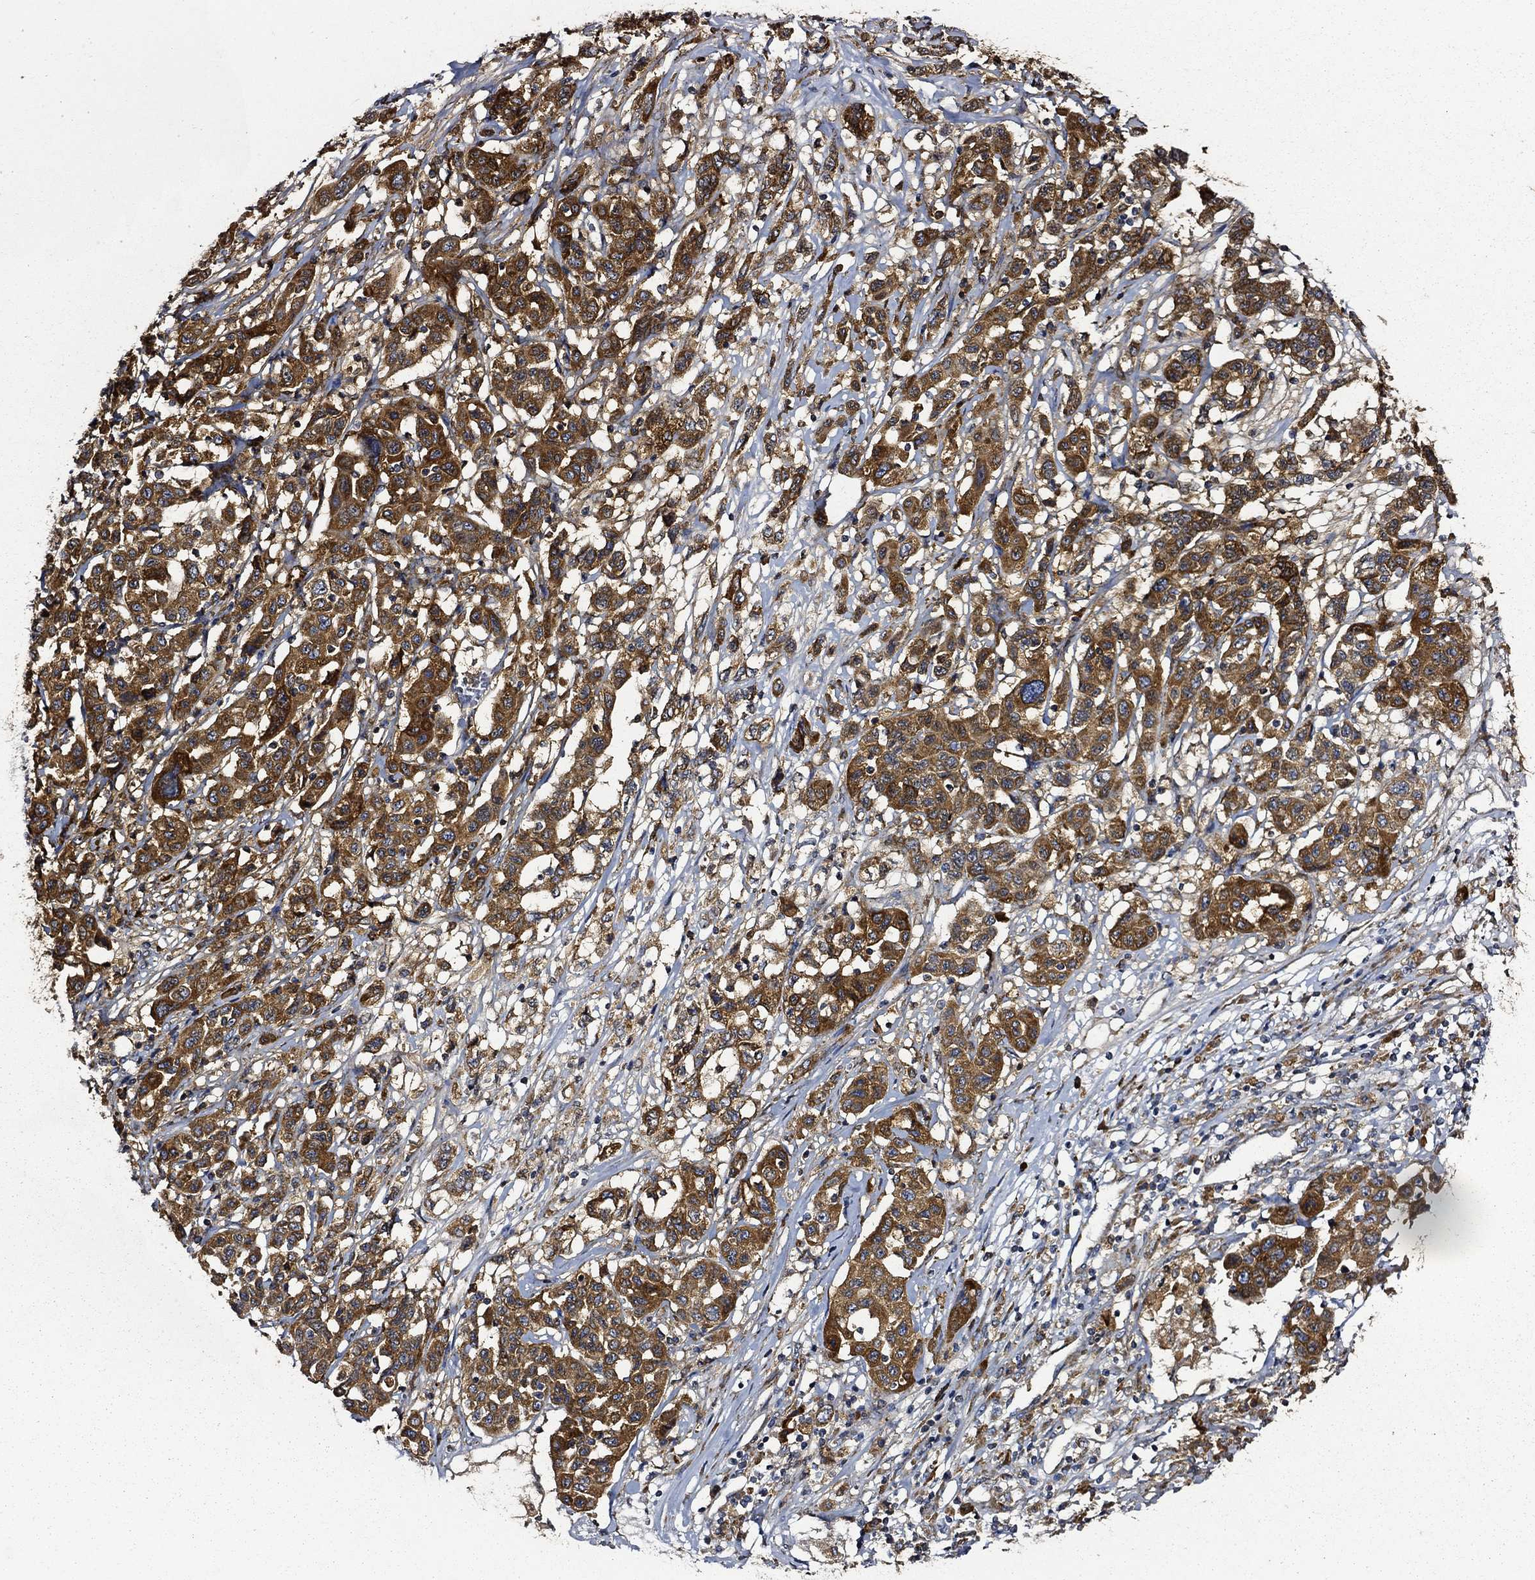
{"staining": {"intensity": "strong", "quantity": ">75%", "location": "cytoplasmic/membranous"}, "tissue": "liver cancer", "cell_type": "Tumor cells", "image_type": "cancer", "snomed": [{"axis": "morphology", "description": "Adenocarcinoma, NOS"}, {"axis": "morphology", "description": "Cholangiocarcinoma"}, {"axis": "topography", "description": "Liver"}], "caption": "Immunohistochemical staining of human liver cancer (cholangiocarcinoma) demonstrates strong cytoplasmic/membranous protein expression in approximately >75% of tumor cells.", "gene": "PRDX4", "patient": {"sex": "male", "age": 64}}